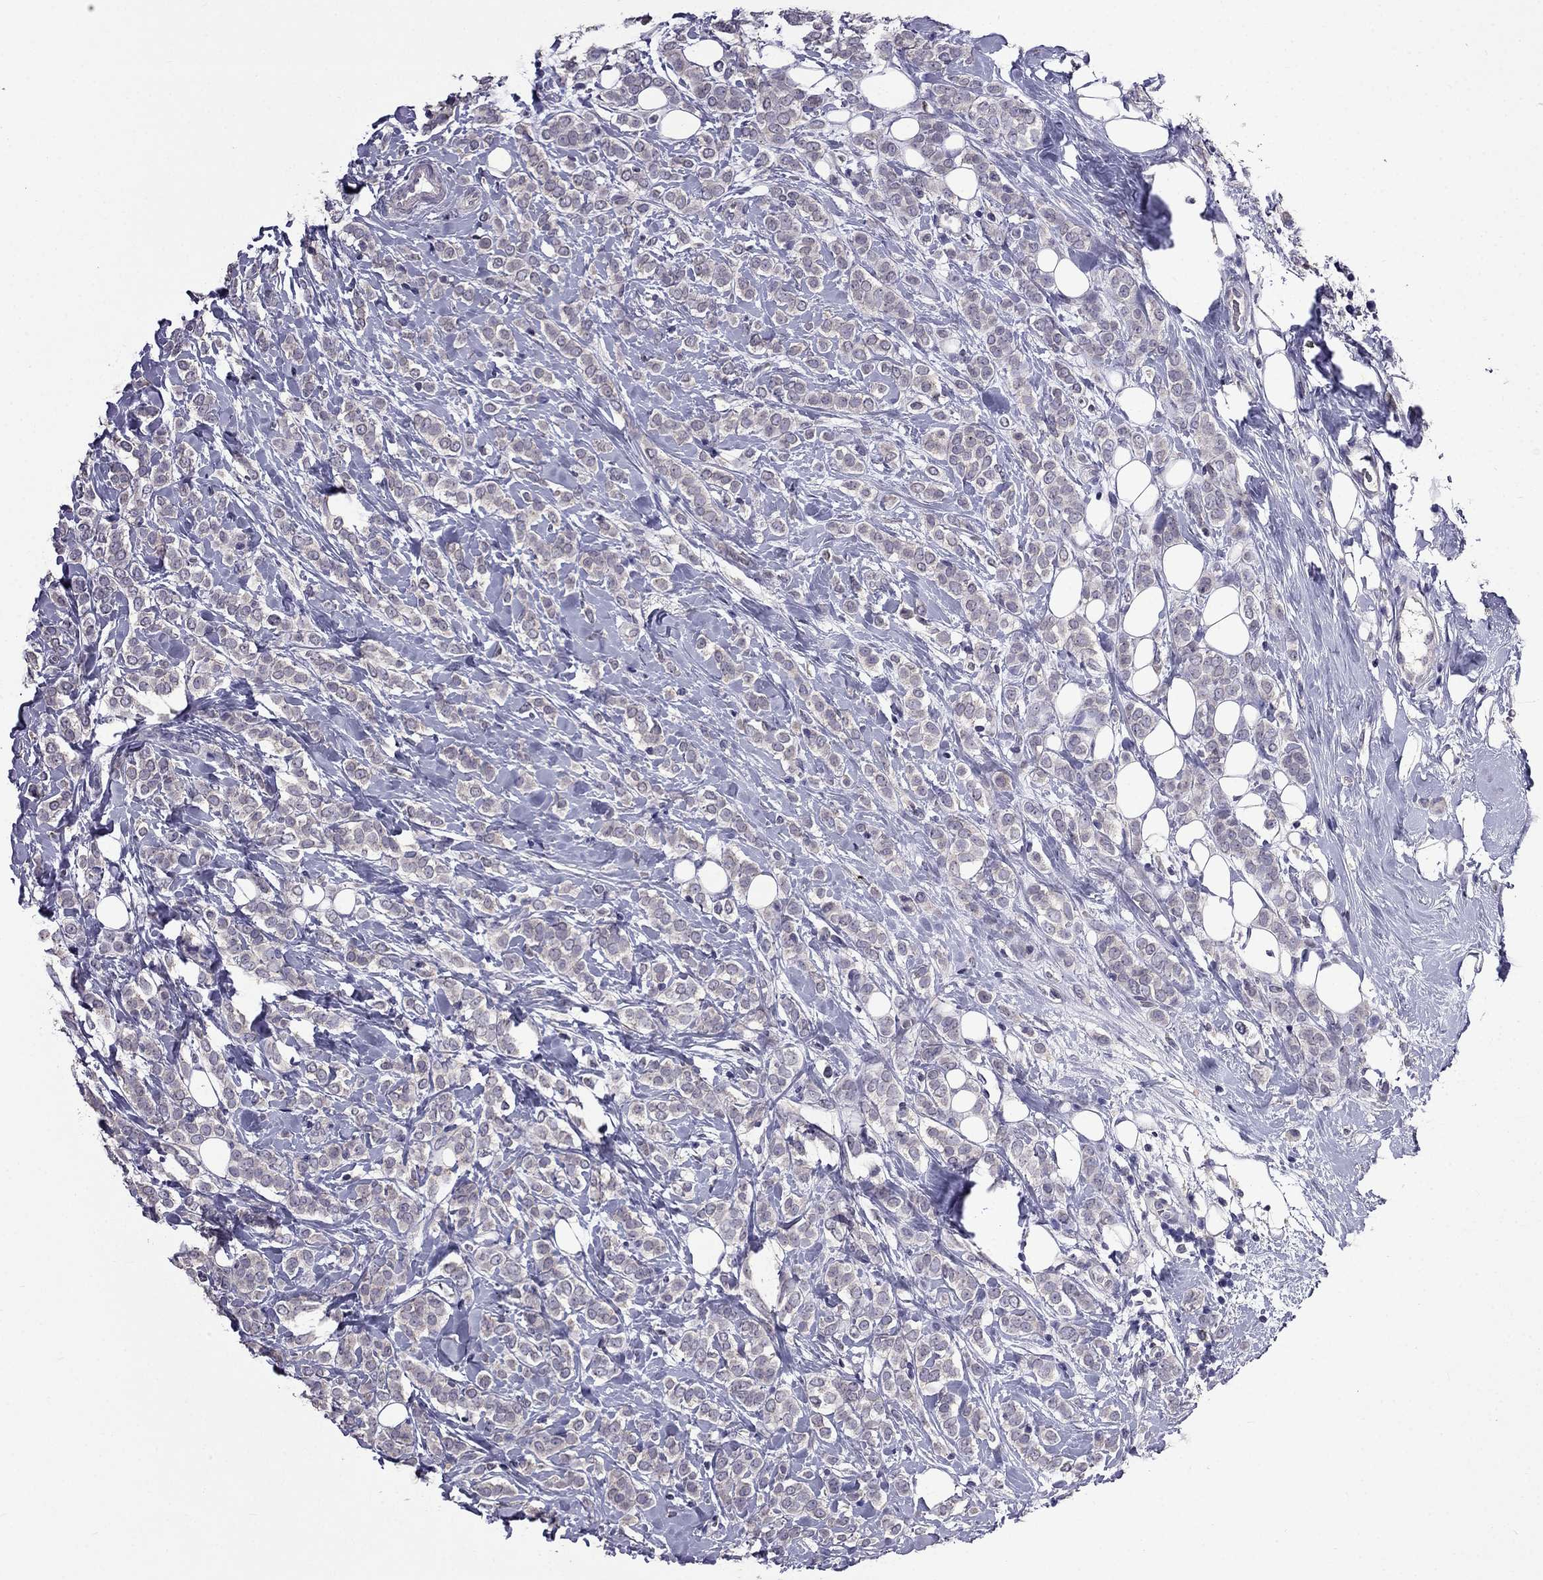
{"staining": {"intensity": "negative", "quantity": "none", "location": "none"}, "tissue": "breast cancer", "cell_type": "Tumor cells", "image_type": "cancer", "snomed": [{"axis": "morphology", "description": "Lobular carcinoma"}, {"axis": "topography", "description": "Breast"}], "caption": "IHC of human breast cancer (lobular carcinoma) exhibits no staining in tumor cells.", "gene": "AQP9", "patient": {"sex": "female", "age": 49}}